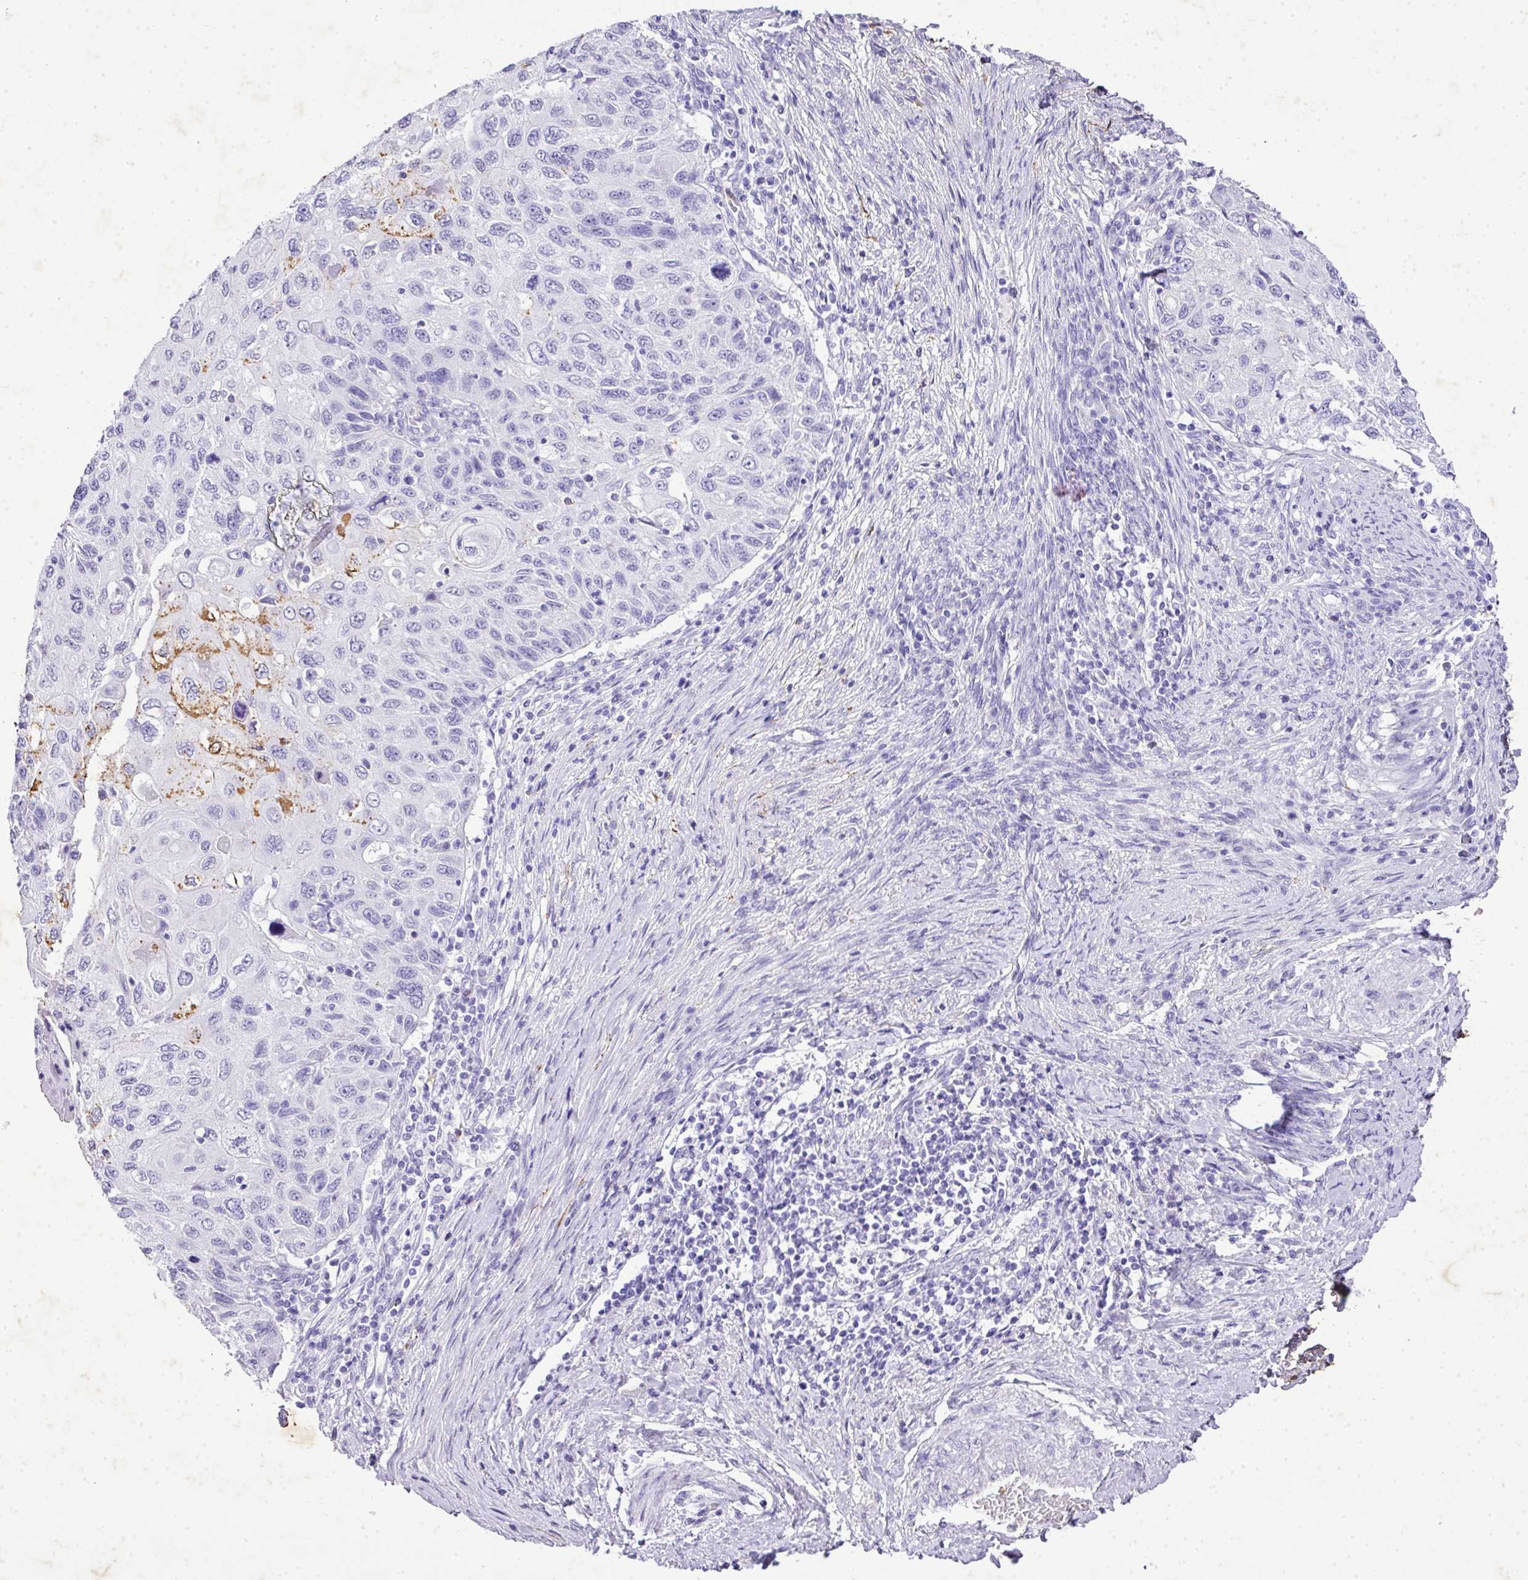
{"staining": {"intensity": "negative", "quantity": "none", "location": "none"}, "tissue": "cervical cancer", "cell_type": "Tumor cells", "image_type": "cancer", "snomed": [{"axis": "morphology", "description": "Squamous cell carcinoma, NOS"}, {"axis": "topography", "description": "Cervix"}], "caption": "IHC histopathology image of human squamous cell carcinoma (cervical) stained for a protein (brown), which shows no staining in tumor cells. (Brightfield microscopy of DAB immunohistochemistry at high magnification).", "gene": "KCNJ11", "patient": {"sex": "female", "age": 70}}